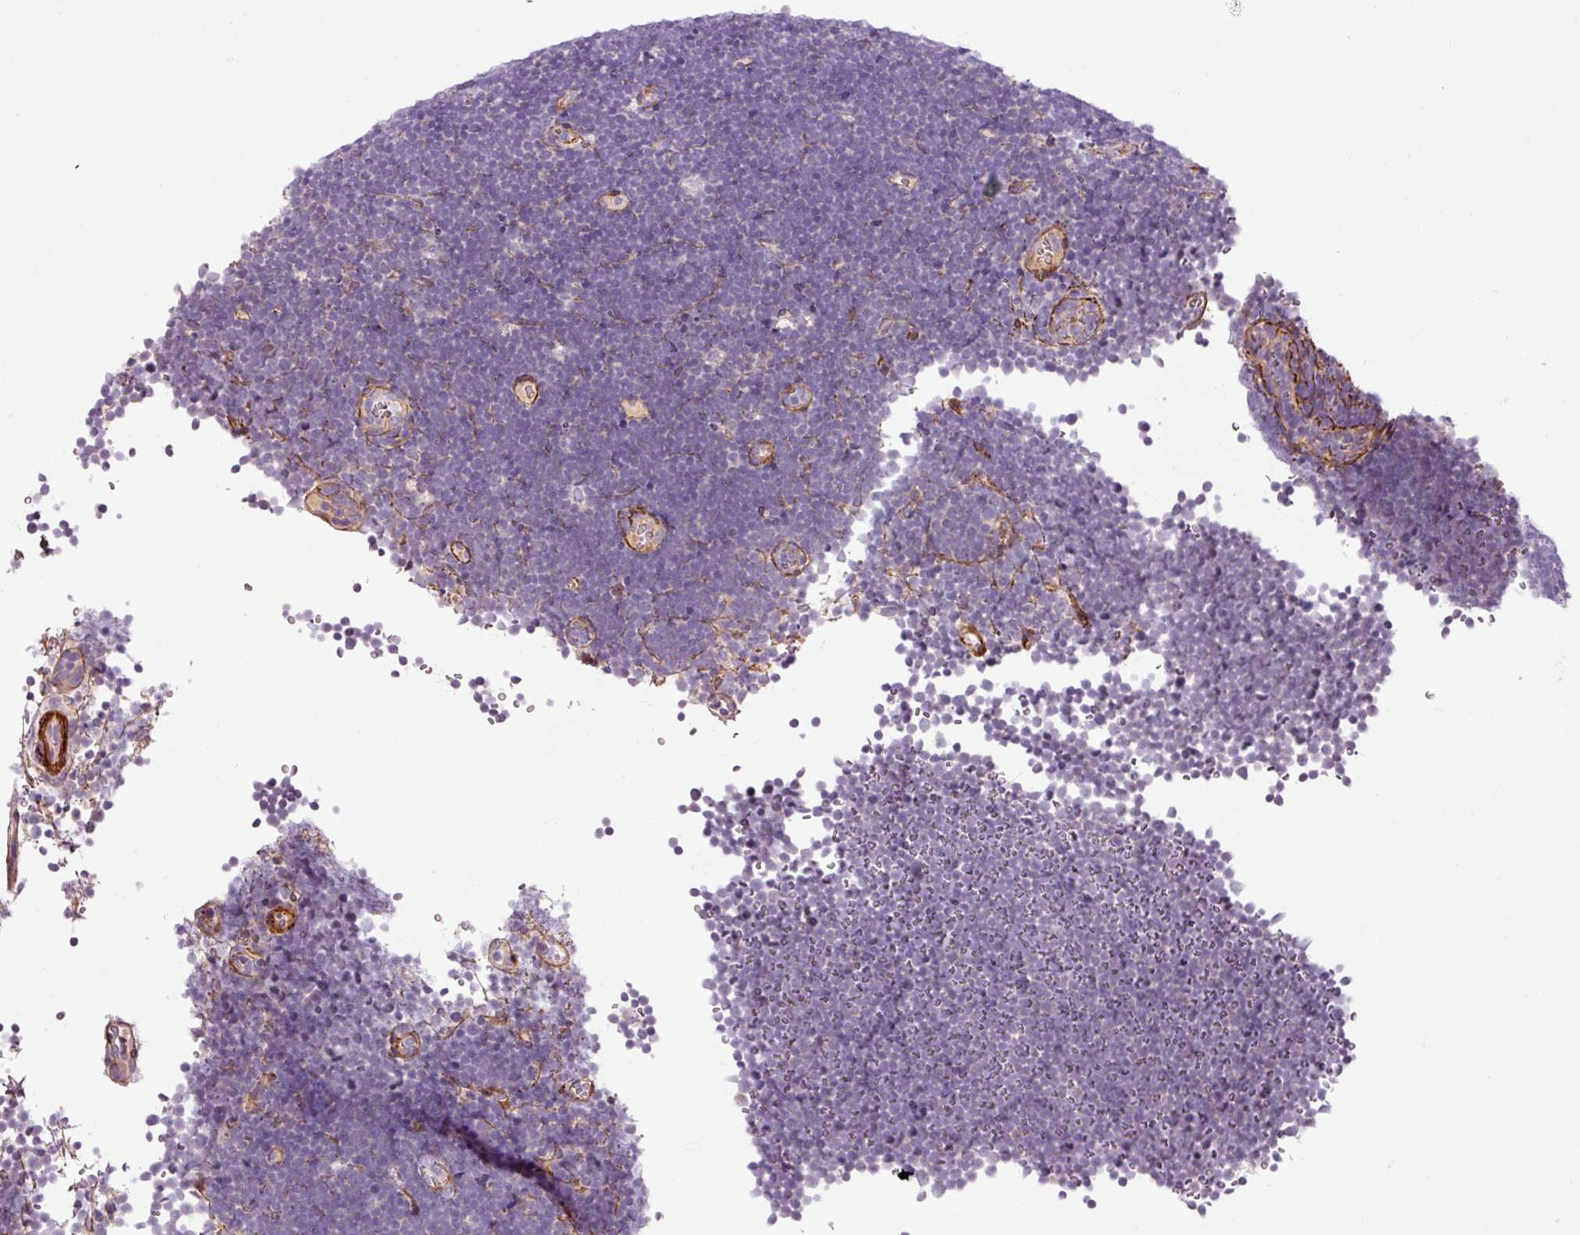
{"staining": {"intensity": "negative", "quantity": "none", "location": "none"}, "tissue": "lymphoma", "cell_type": "Tumor cells", "image_type": "cancer", "snomed": [{"axis": "morphology", "description": "Malignant lymphoma, non-Hodgkin's type, High grade"}, {"axis": "topography", "description": "Lymph node"}], "caption": "The histopathology image reveals no significant staining in tumor cells of malignant lymphoma, non-Hodgkin's type (high-grade).", "gene": "ANKRD20A1", "patient": {"sex": "male", "age": 13}}